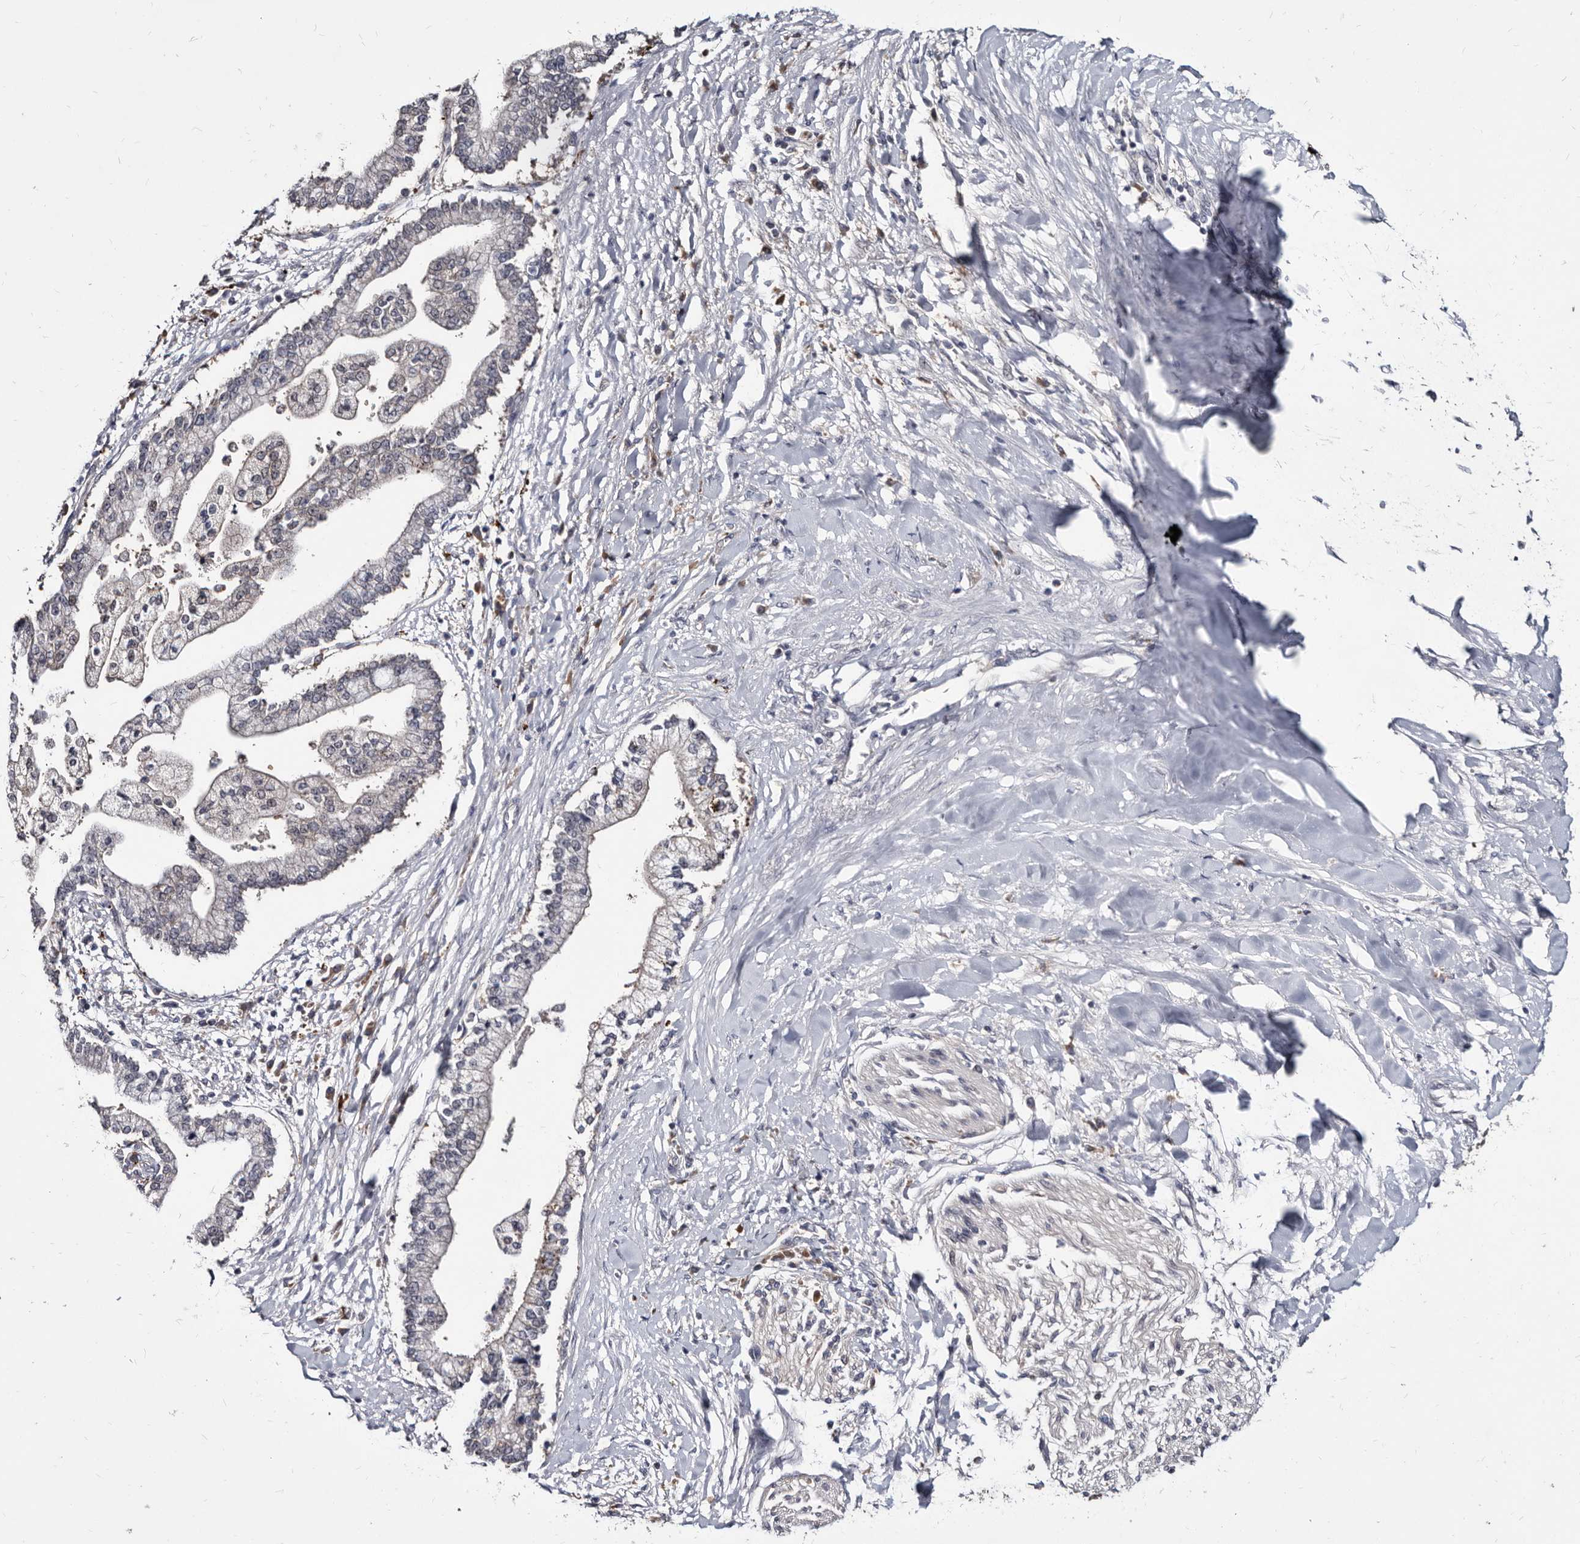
{"staining": {"intensity": "negative", "quantity": "none", "location": "none"}, "tissue": "liver cancer", "cell_type": "Tumor cells", "image_type": "cancer", "snomed": [{"axis": "morphology", "description": "Cholangiocarcinoma"}, {"axis": "topography", "description": "Liver"}], "caption": "Immunohistochemical staining of cholangiocarcinoma (liver) displays no significant positivity in tumor cells.", "gene": "ABCF2", "patient": {"sex": "male", "age": 50}}